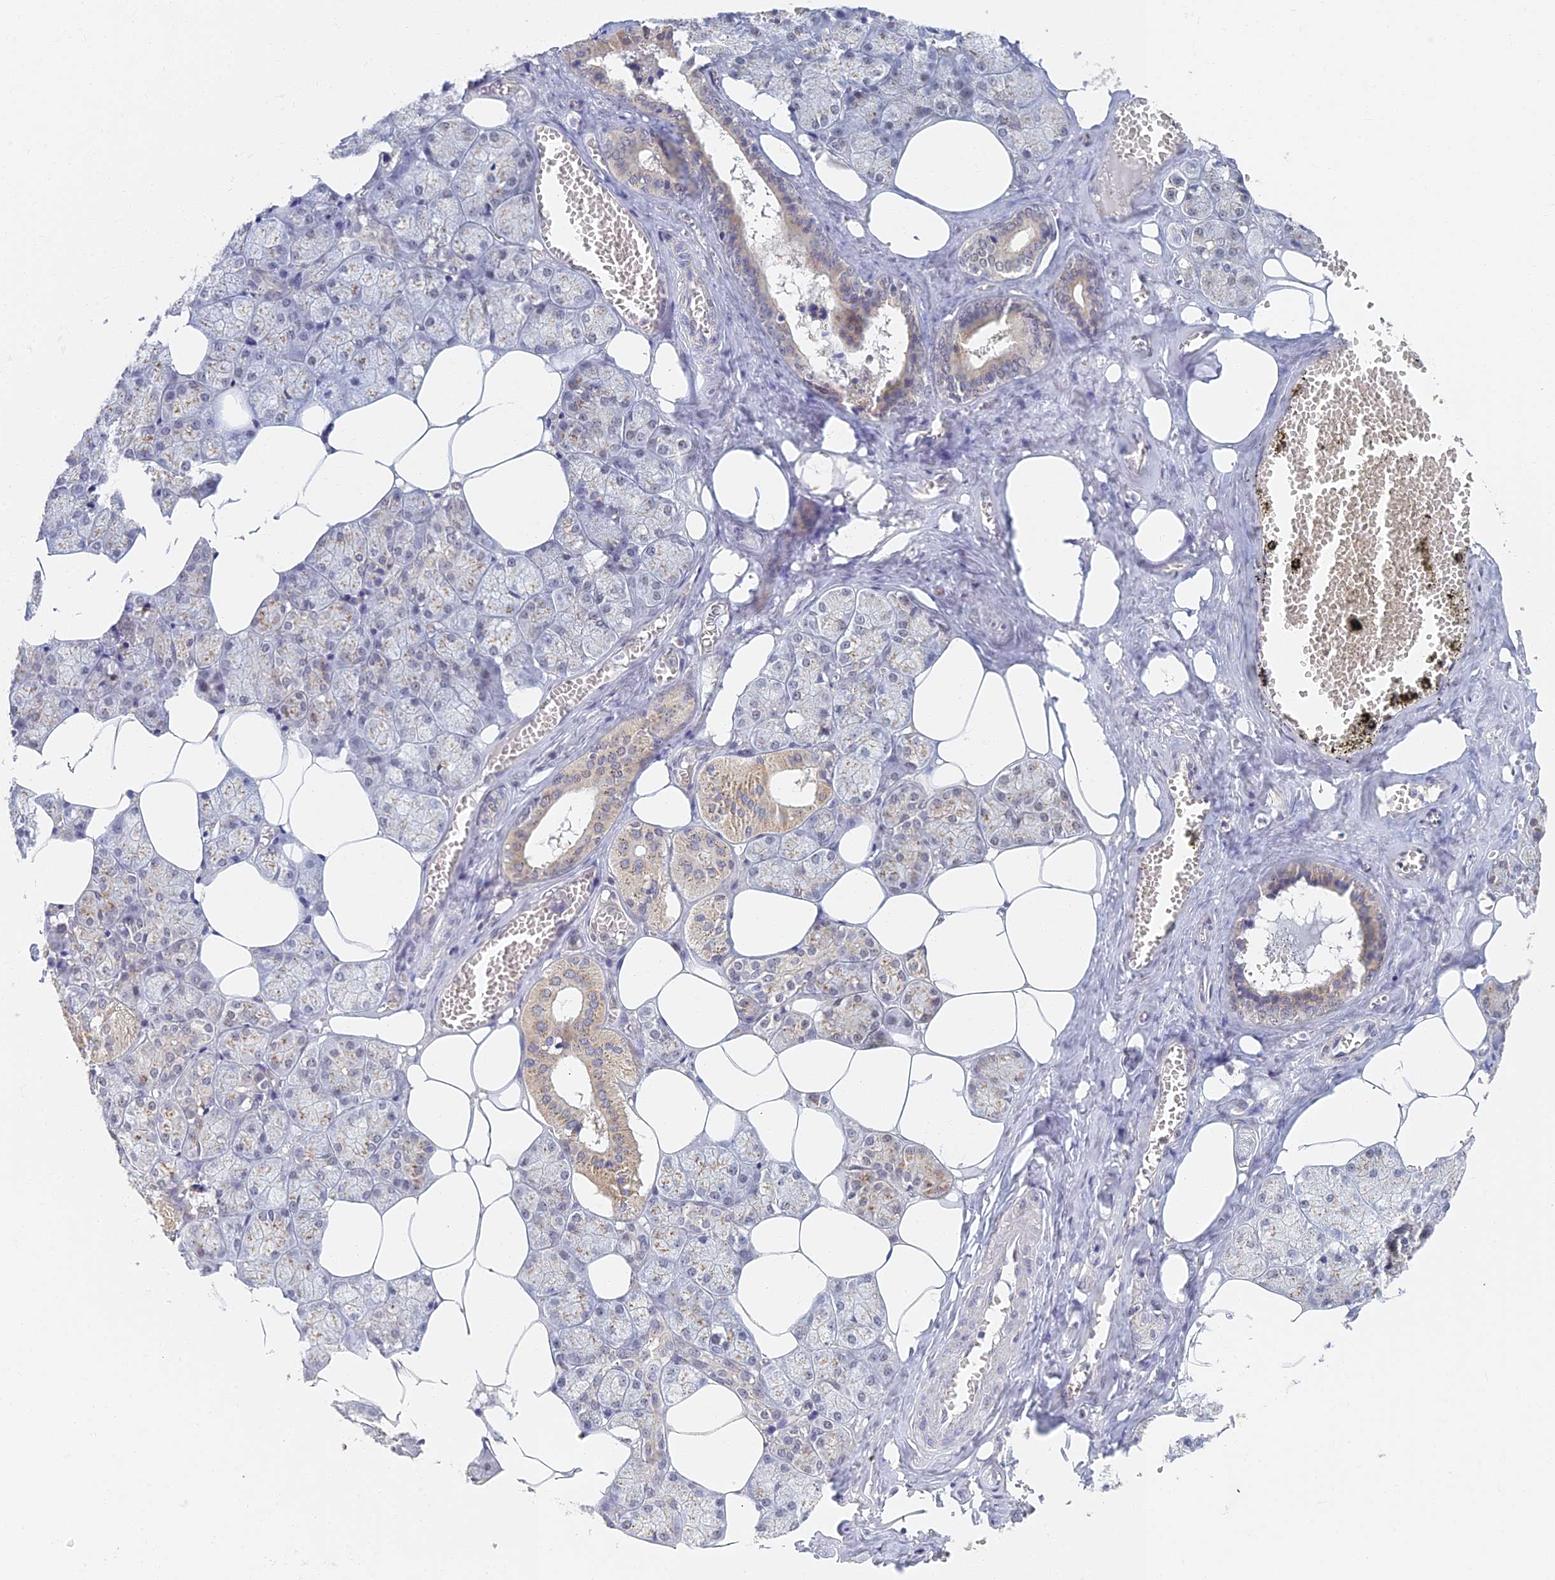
{"staining": {"intensity": "weak", "quantity": "<25%", "location": "cytoplasmic/membranous"}, "tissue": "salivary gland", "cell_type": "Glandular cells", "image_type": "normal", "snomed": [{"axis": "morphology", "description": "Normal tissue, NOS"}, {"axis": "topography", "description": "Salivary gland"}], "caption": "IHC photomicrograph of unremarkable salivary gland stained for a protein (brown), which exhibits no positivity in glandular cells.", "gene": "GPATCH1", "patient": {"sex": "male", "age": 62}}